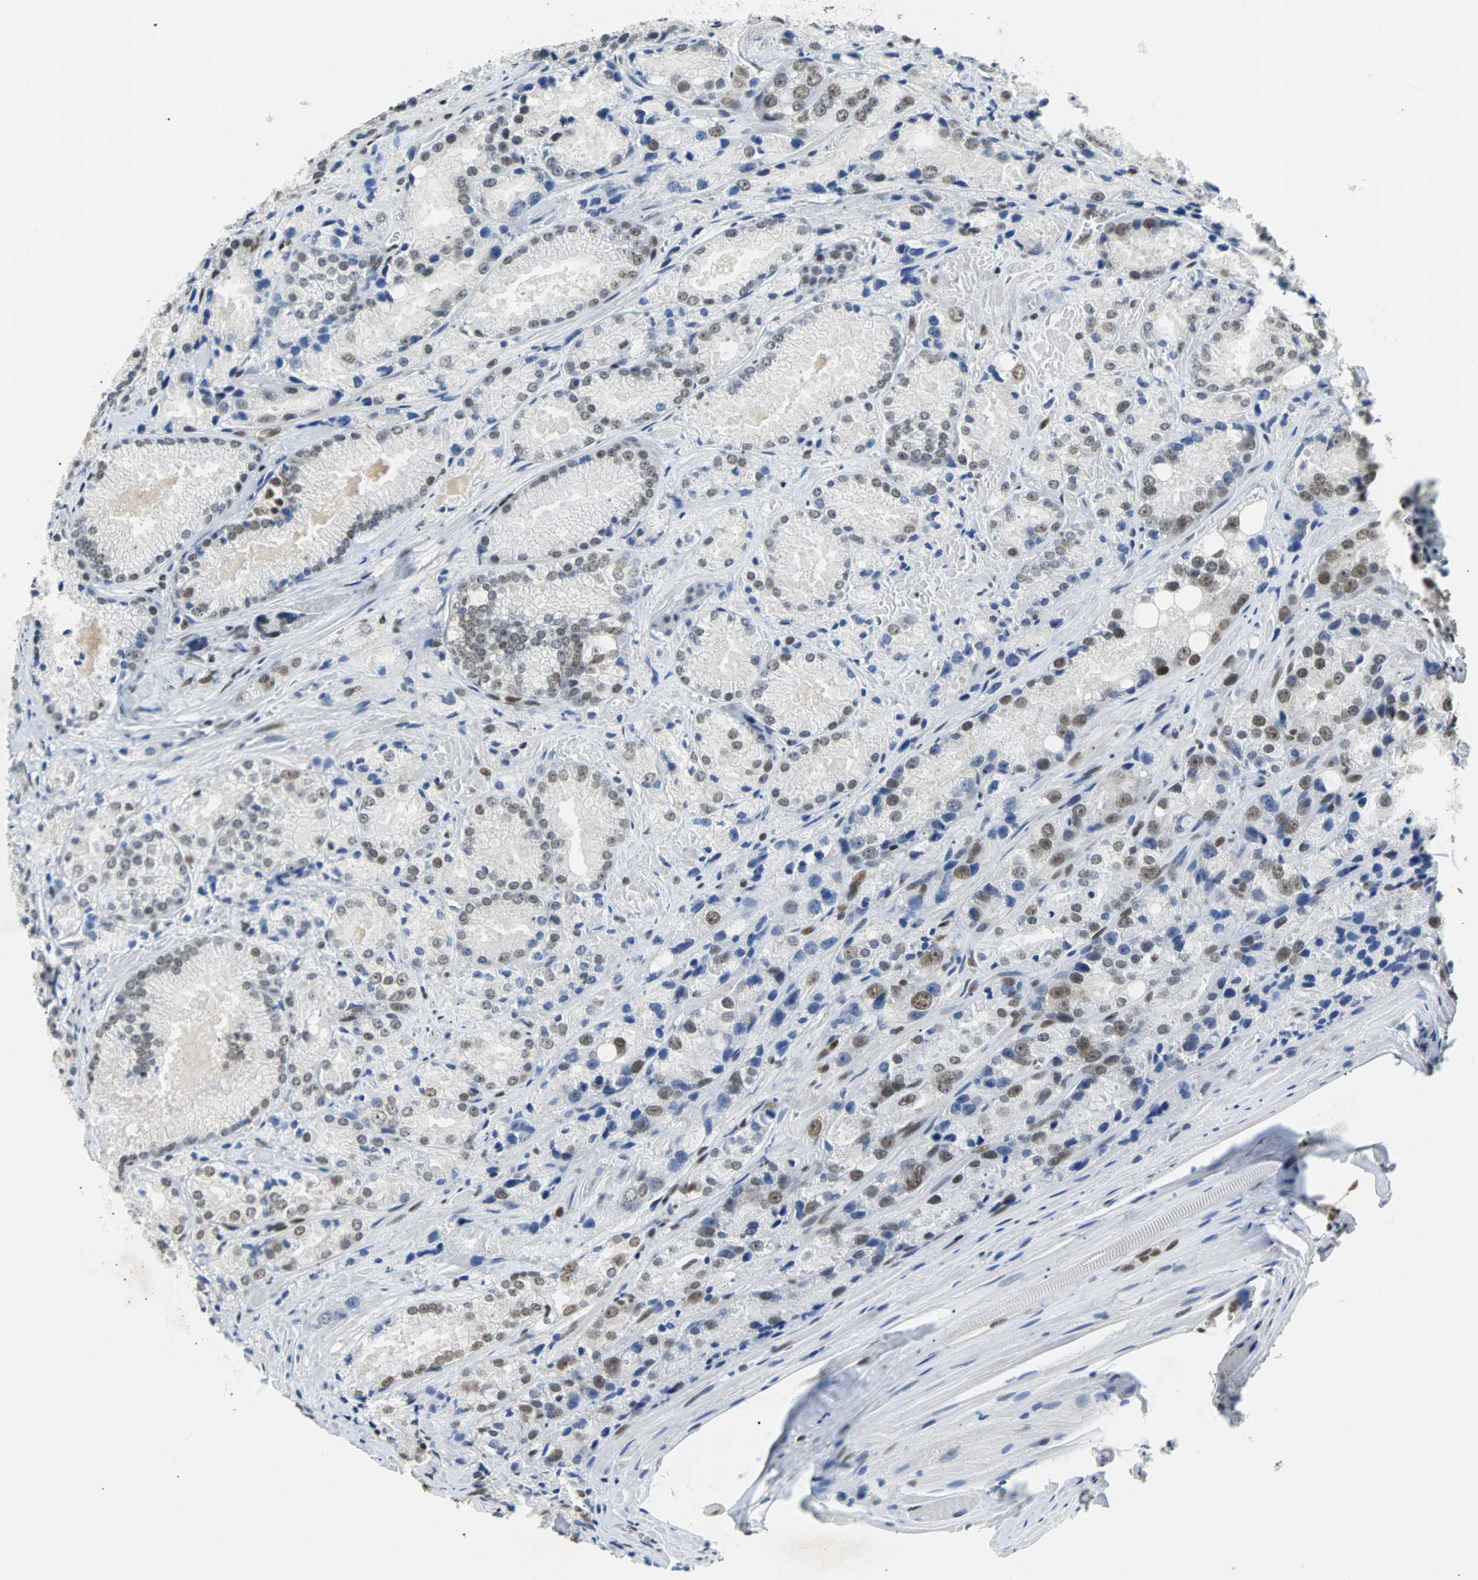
{"staining": {"intensity": "moderate", "quantity": "25%-75%", "location": "nuclear"}, "tissue": "prostate cancer", "cell_type": "Tumor cells", "image_type": "cancer", "snomed": [{"axis": "morphology", "description": "Adenocarcinoma, Low grade"}, {"axis": "topography", "description": "Prostate"}], "caption": "Immunohistochemistry image of human prostate cancer stained for a protein (brown), which displays medium levels of moderate nuclear staining in approximately 25%-75% of tumor cells.", "gene": "GATAD2A", "patient": {"sex": "male", "age": 64}}